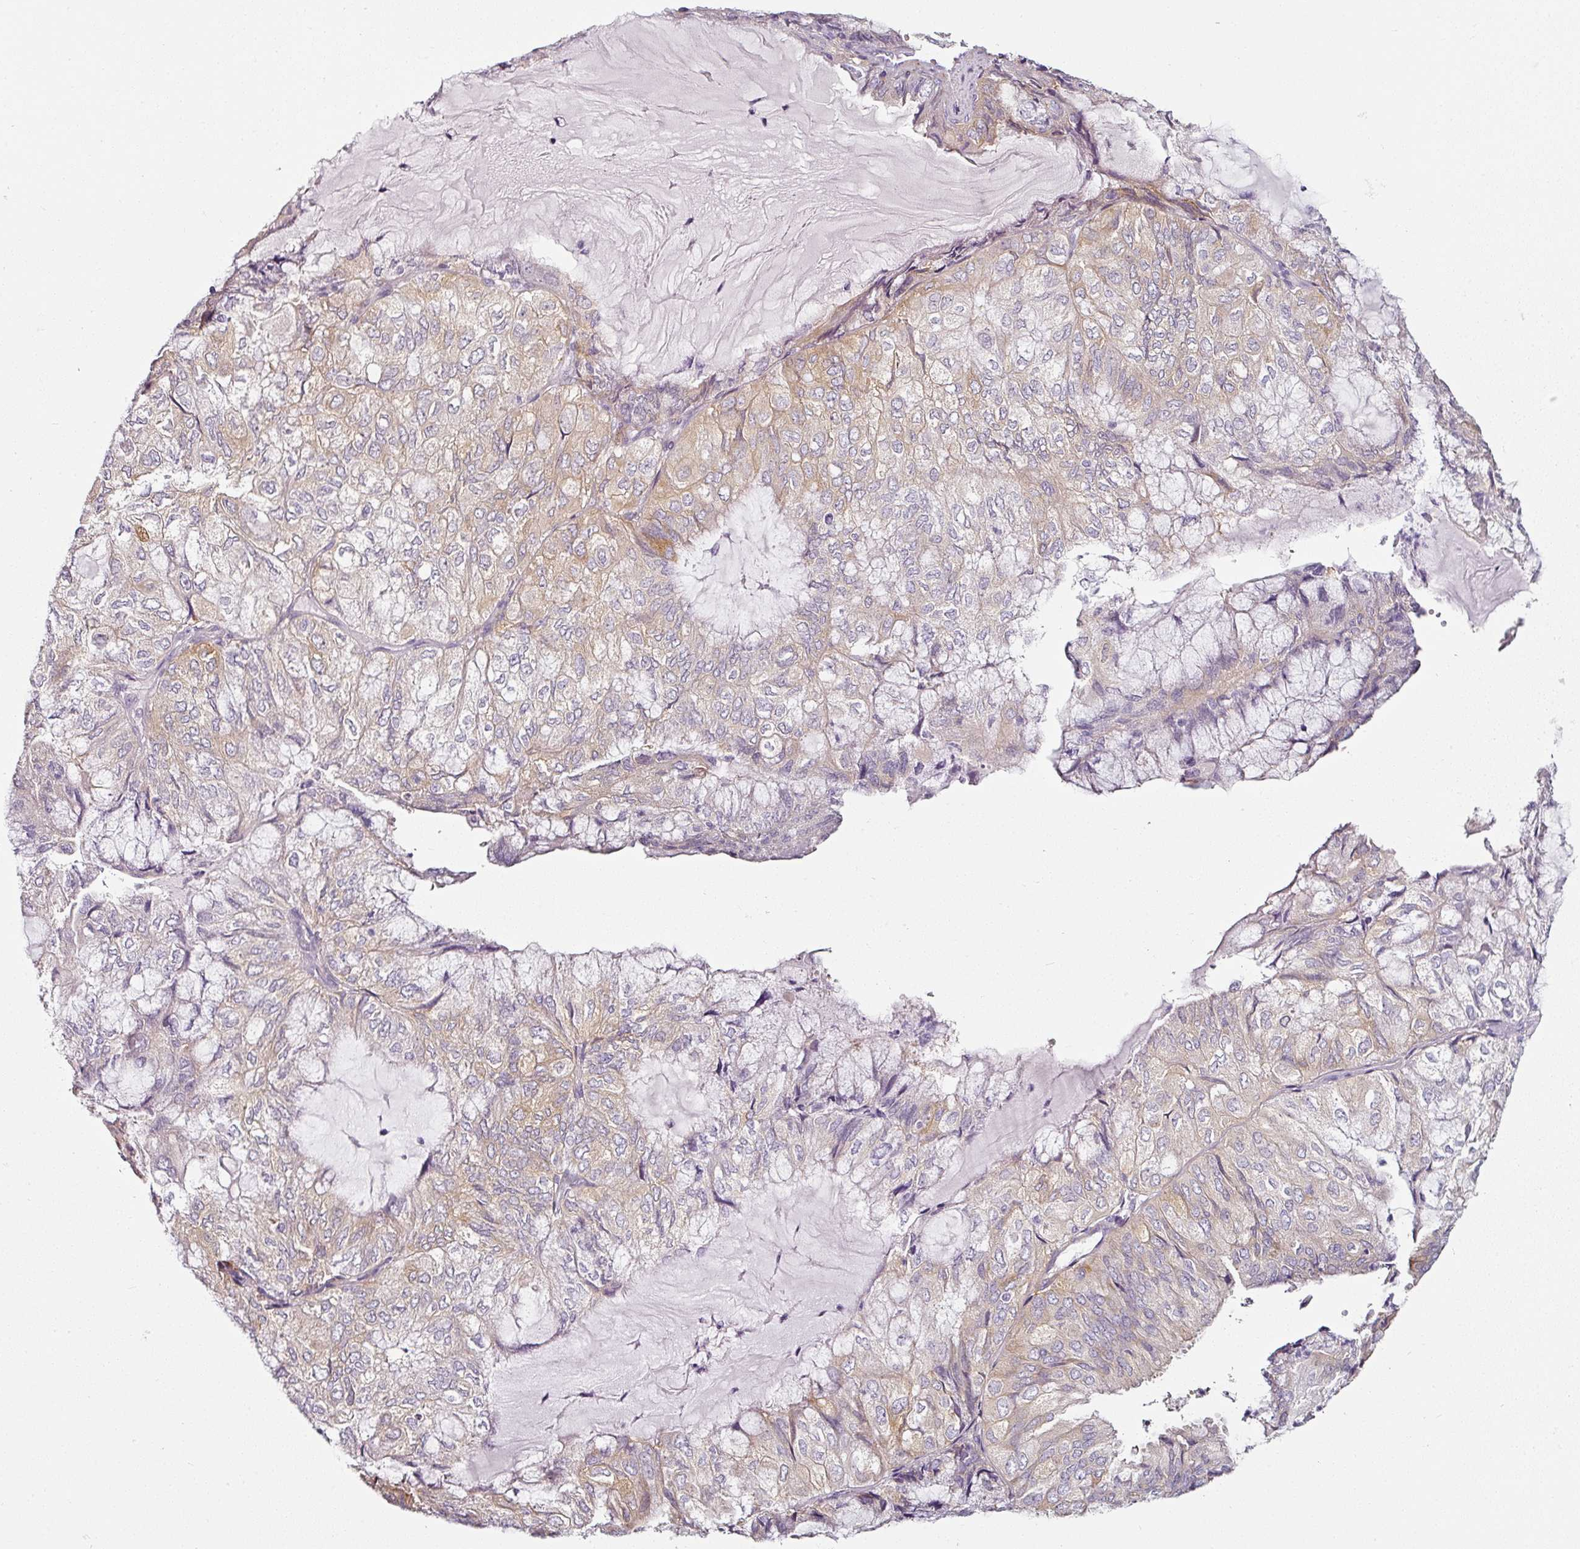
{"staining": {"intensity": "weak", "quantity": "25%-75%", "location": "cytoplasmic/membranous"}, "tissue": "endometrial cancer", "cell_type": "Tumor cells", "image_type": "cancer", "snomed": [{"axis": "morphology", "description": "Adenocarcinoma, NOS"}, {"axis": "topography", "description": "Endometrium"}], "caption": "A high-resolution micrograph shows IHC staining of endometrial adenocarcinoma, which displays weak cytoplasmic/membranous staining in about 25%-75% of tumor cells.", "gene": "CAP2", "patient": {"sex": "female", "age": 81}}